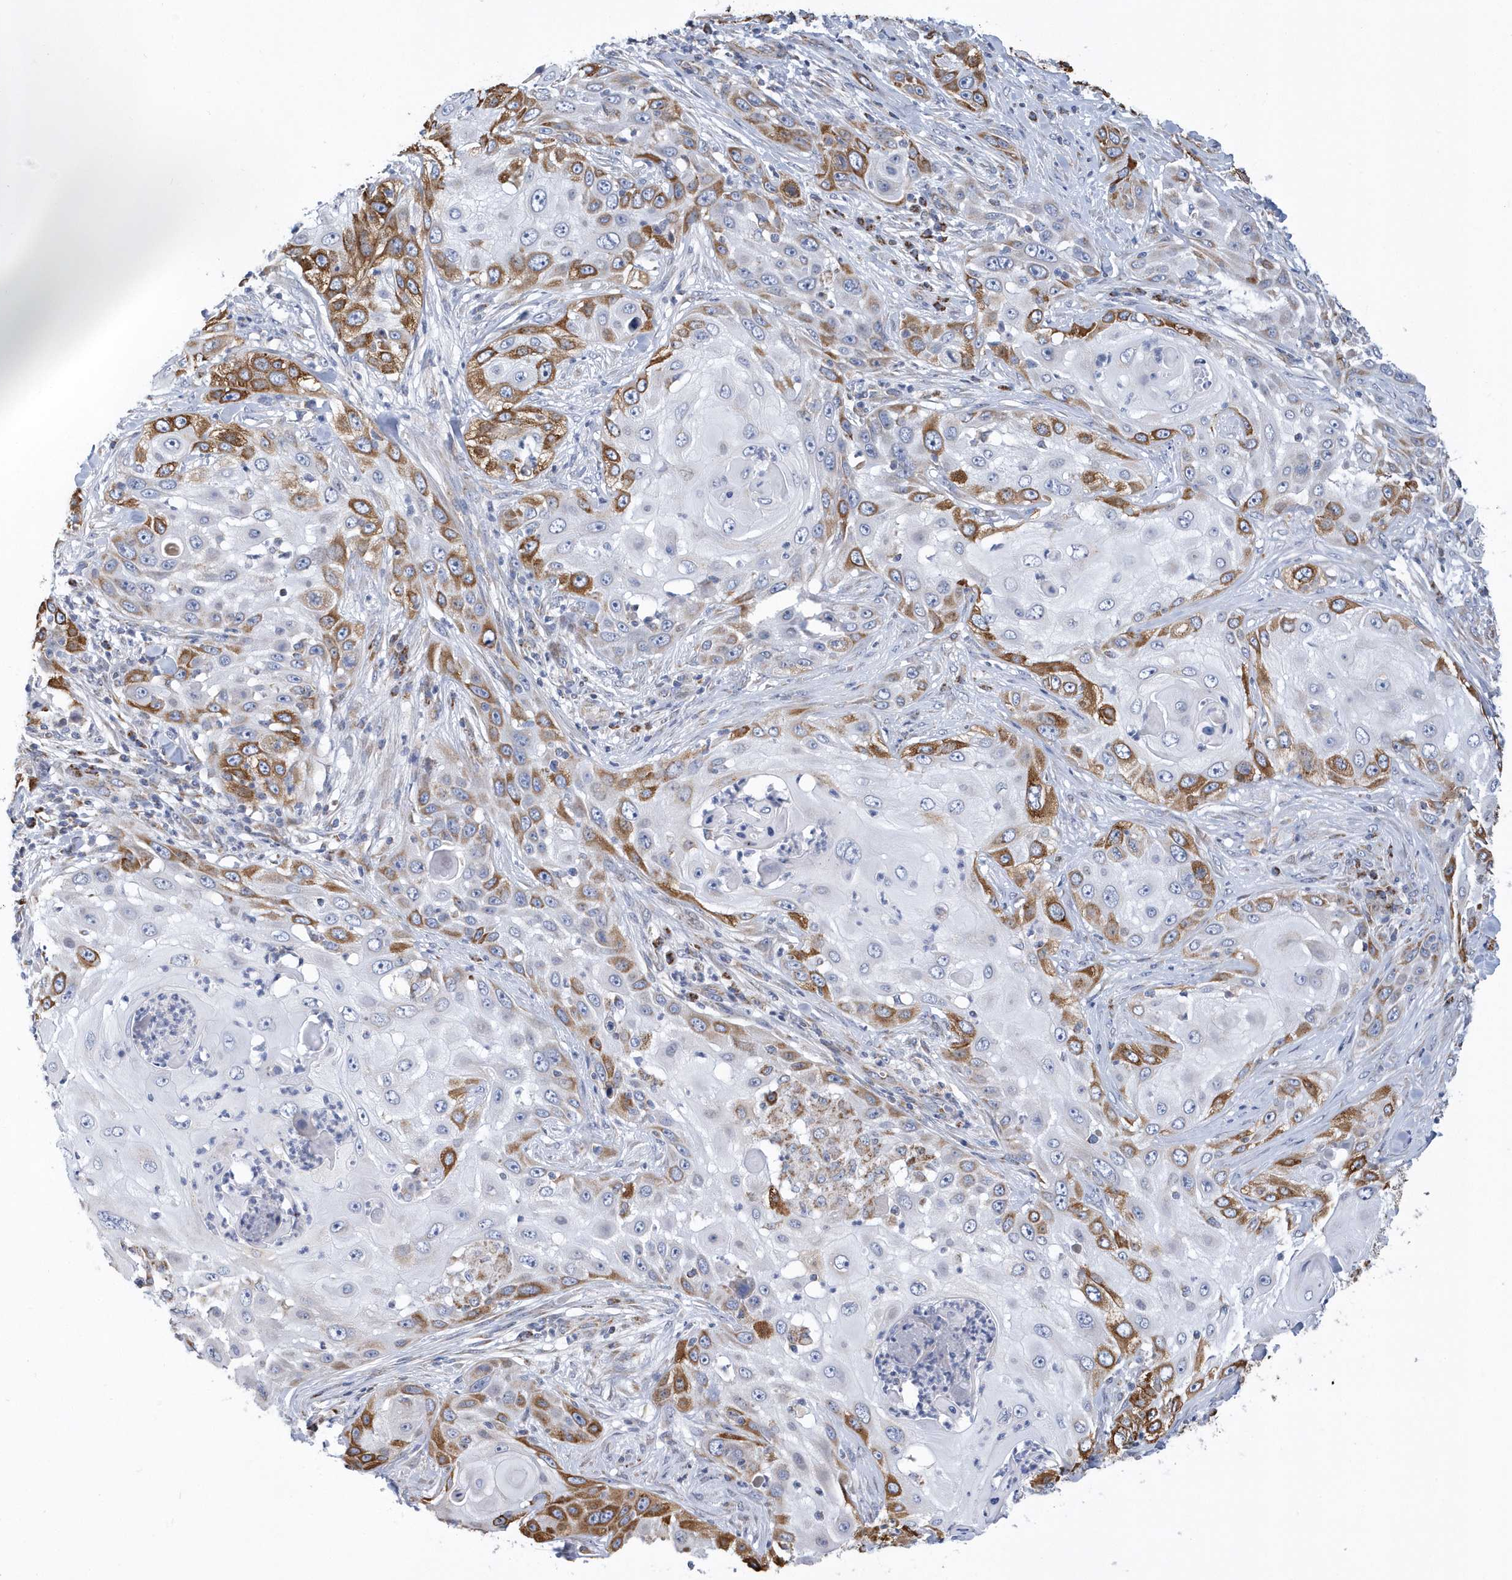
{"staining": {"intensity": "strong", "quantity": "25%-75%", "location": "cytoplasmic/membranous"}, "tissue": "skin cancer", "cell_type": "Tumor cells", "image_type": "cancer", "snomed": [{"axis": "morphology", "description": "Squamous cell carcinoma, NOS"}, {"axis": "topography", "description": "Skin"}], "caption": "IHC of squamous cell carcinoma (skin) exhibits high levels of strong cytoplasmic/membranous expression in about 25%-75% of tumor cells. The protein of interest is stained brown, and the nuclei are stained in blue (DAB (3,3'-diaminobenzidine) IHC with brightfield microscopy, high magnification).", "gene": "VWA5B2", "patient": {"sex": "female", "age": 44}}